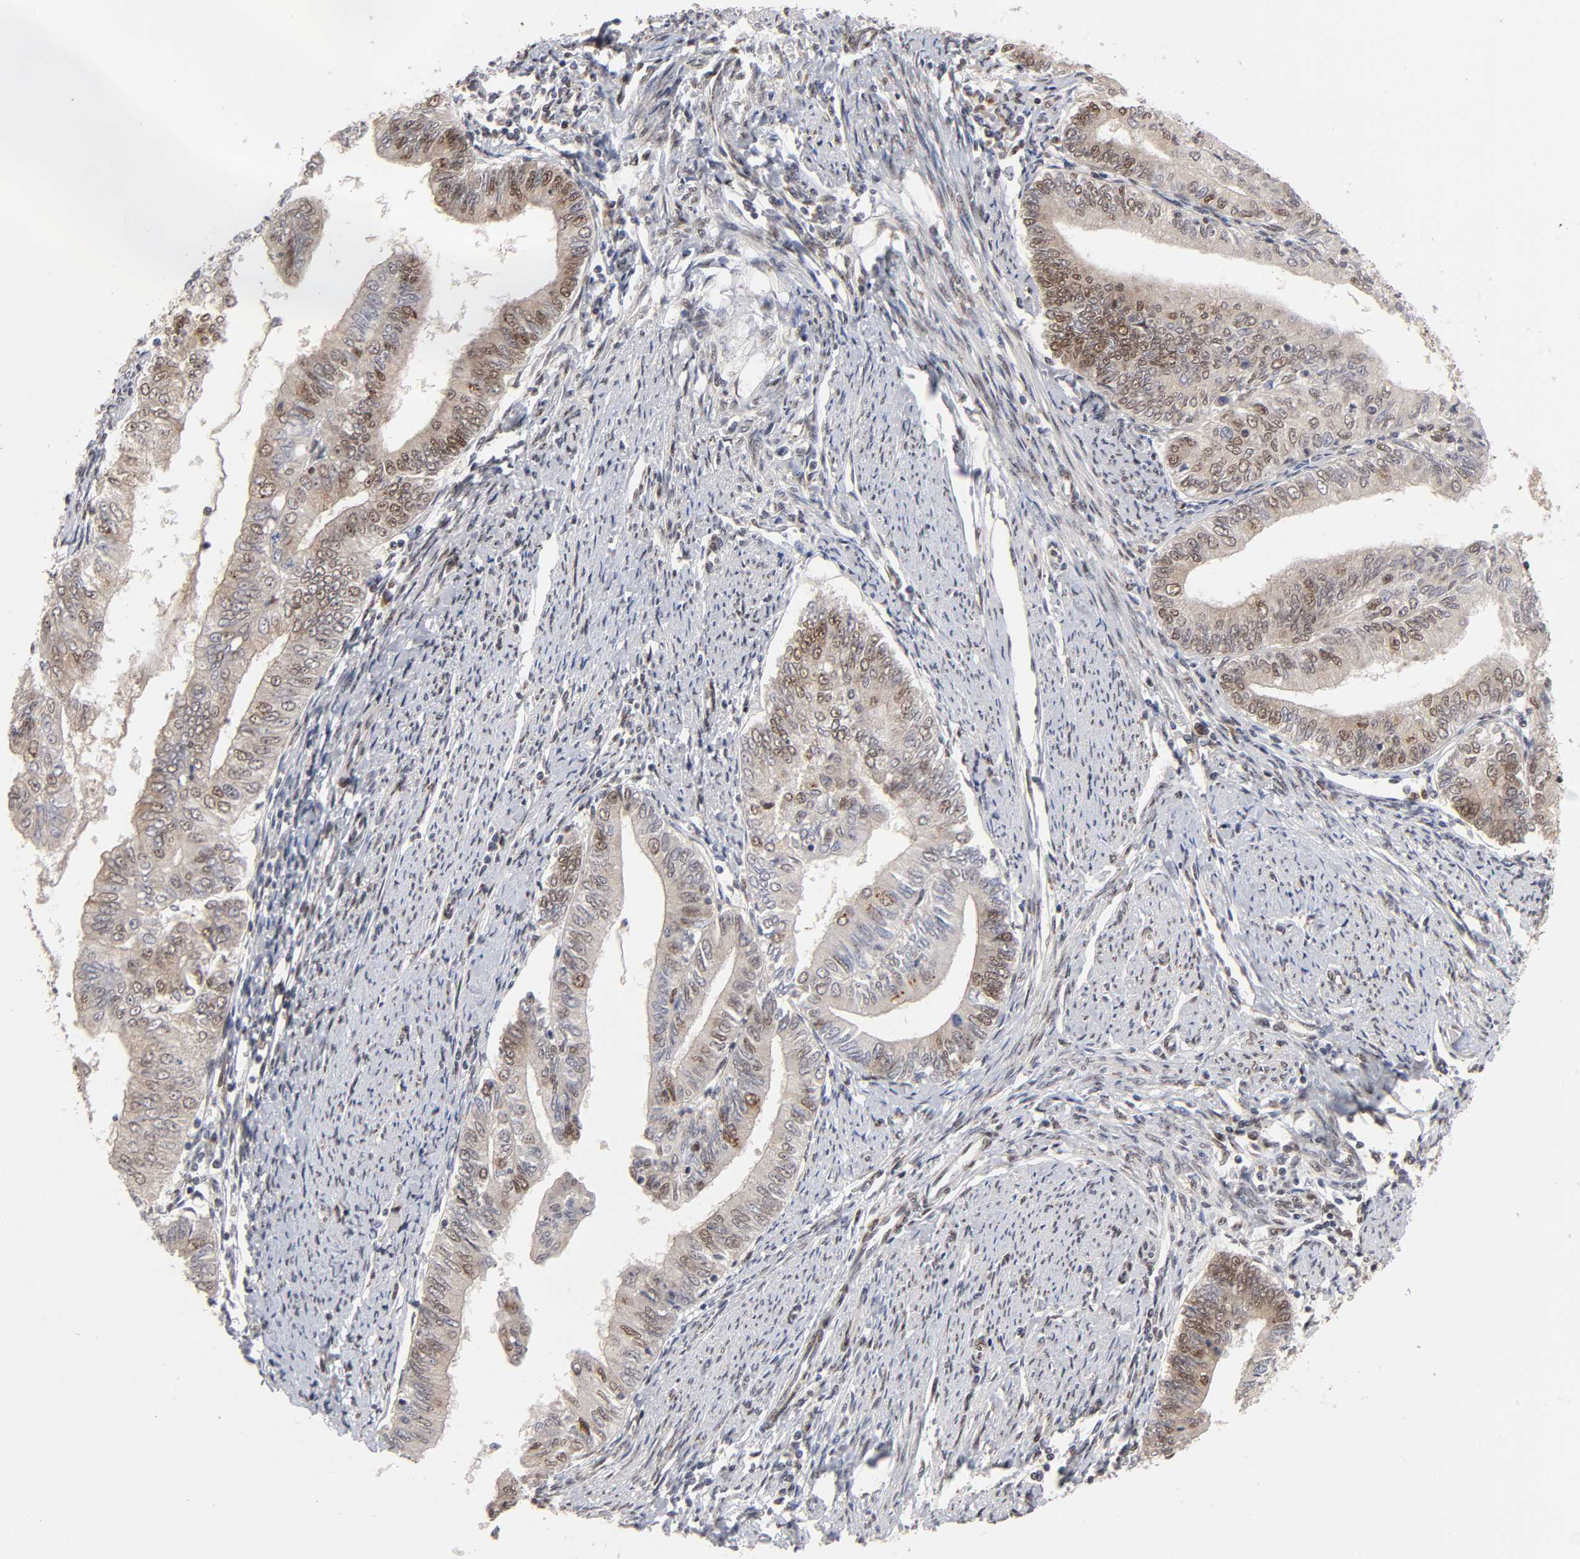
{"staining": {"intensity": "moderate", "quantity": ">75%", "location": "cytoplasmic/membranous,nuclear"}, "tissue": "endometrial cancer", "cell_type": "Tumor cells", "image_type": "cancer", "snomed": [{"axis": "morphology", "description": "Adenocarcinoma, NOS"}, {"axis": "topography", "description": "Endometrium"}], "caption": "DAB immunohistochemical staining of human adenocarcinoma (endometrial) demonstrates moderate cytoplasmic/membranous and nuclear protein positivity in about >75% of tumor cells. The staining is performed using DAB (3,3'-diaminobenzidine) brown chromogen to label protein expression. The nuclei are counter-stained blue using hematoxylin.", "gene": "EP300", "patient": {"sex": "female", "age": 66}}